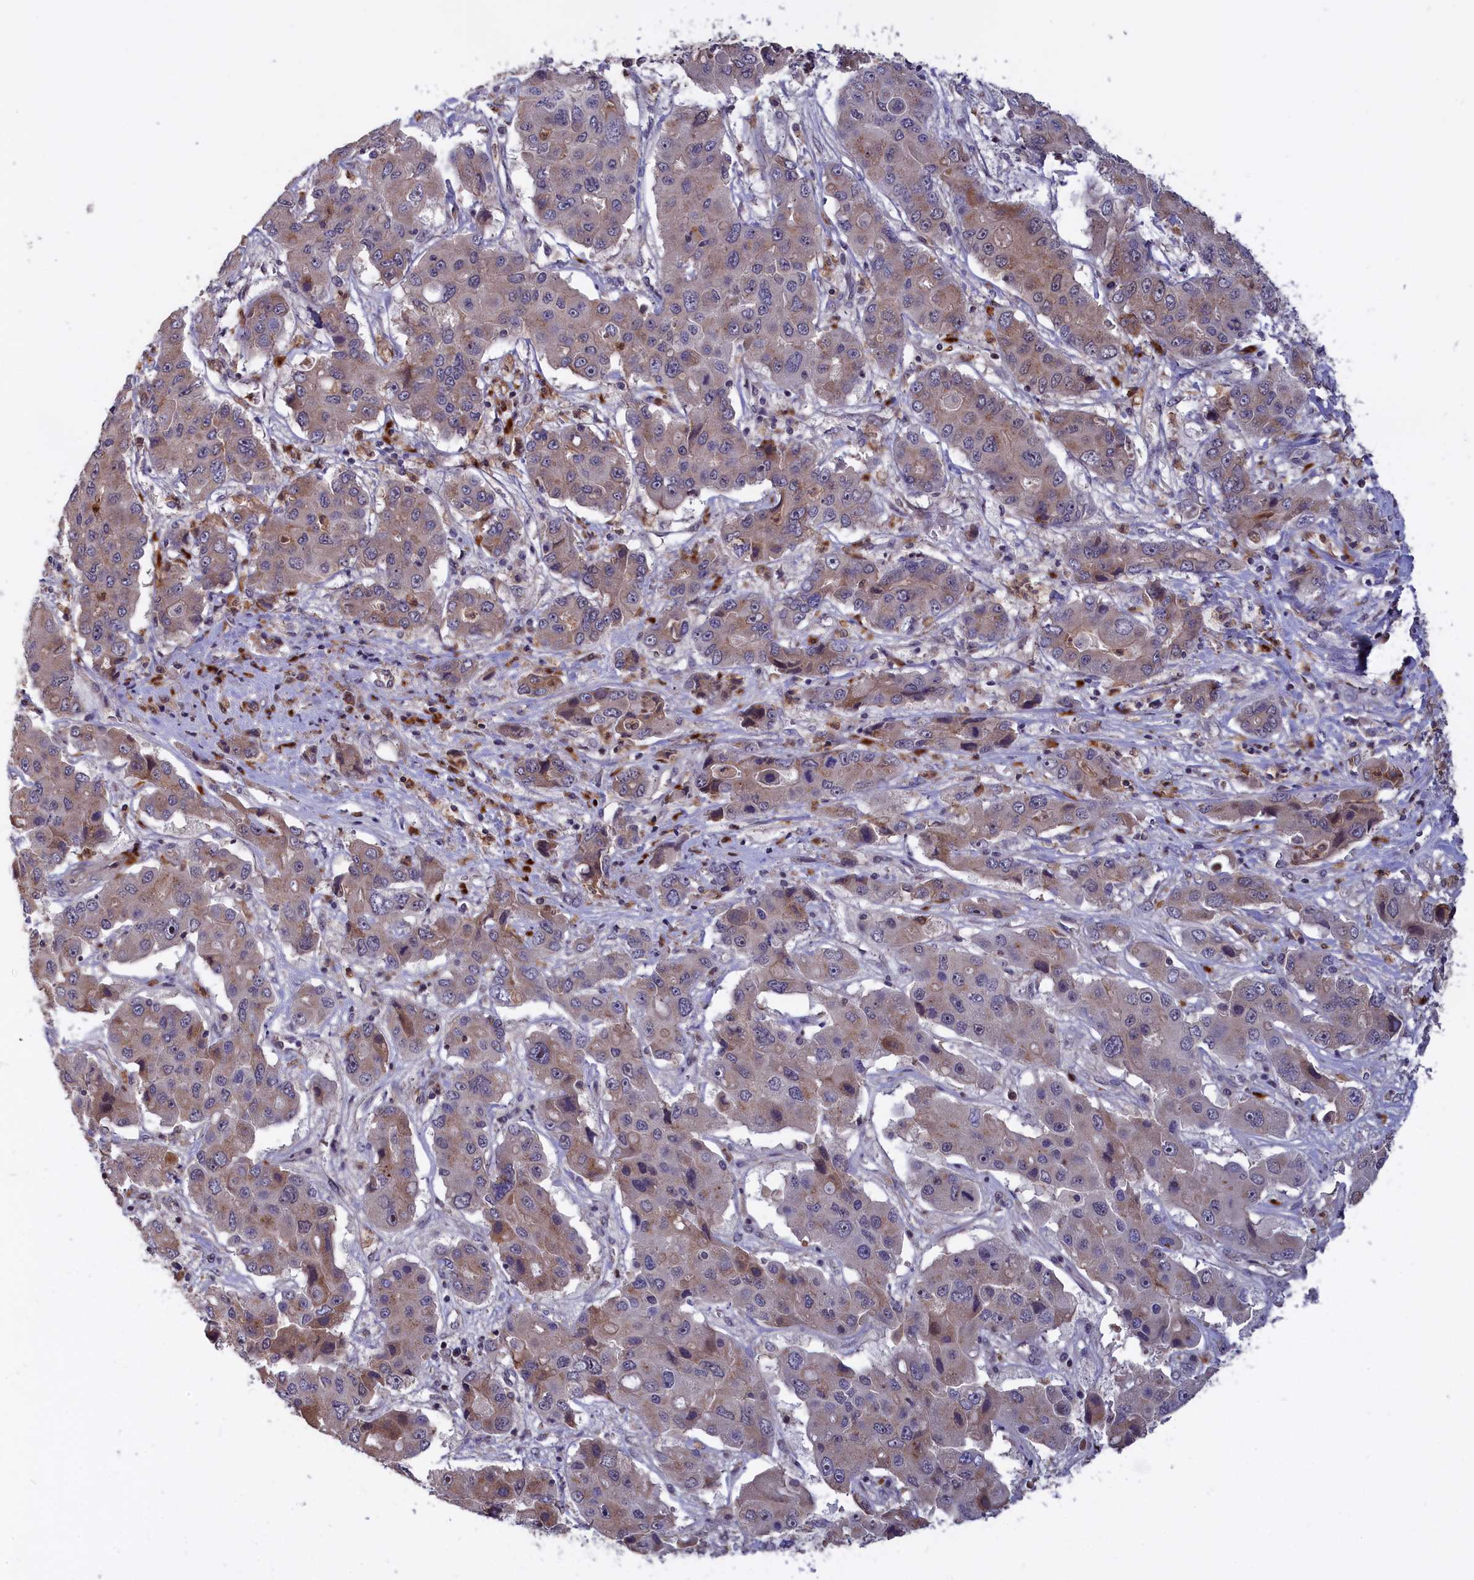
{"staining": {"intensity": "weak", "quantity": "25%-75%", "location": "cytoplasmic/membranous"}, "tissue": "liver cancer", "cell_type": "Tumor cells", "image_type": "cancer", "snomed": [{"axis": "morphology", "description": "Cholangiocarcinoma"}, {"axis": "topography", "description": "Liver"}], "caption": "IHC (DAB) staining of human cholangiocarcinoma (liver) exhibits weak cytoplasmic/membranous protein staining in approximately 25%-75% of tumor cells. (DAB = brown stain, brightfield microscopy at high magnification).", "gene": "EPB41L4B", "patient": {"sex": "male", "age": 67}}